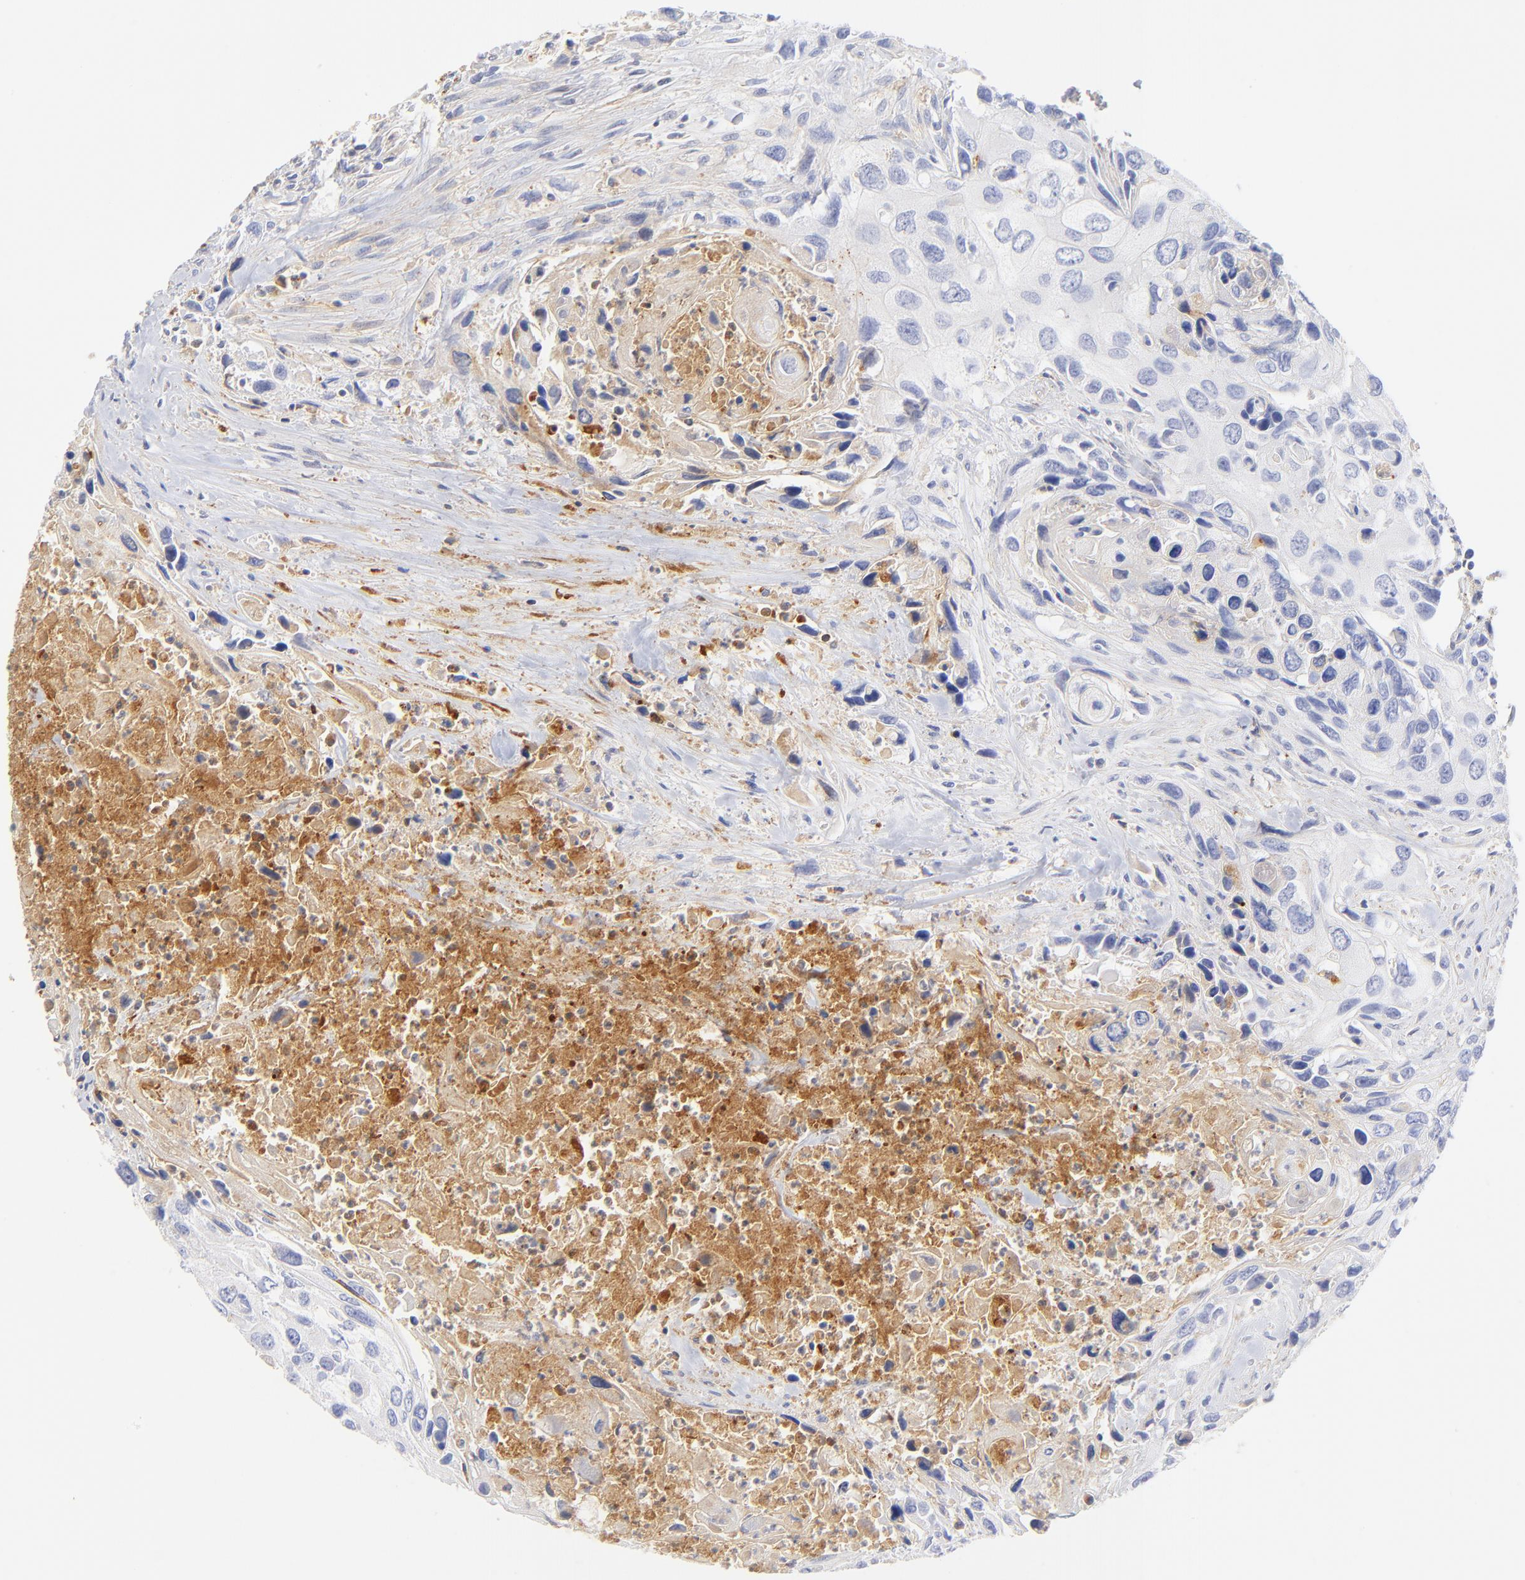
{"staining": {"intensity": "negative", "quantity": "none", "location": "none"}, "tissue": "urothelial cancer", "cell_type": "Tumor cells", "image_type": "cancer", "snomed": [{"axis": "morphology", "description": "Urothelial carcinoma, High grade"}, {"axis": "topography", "description": "Urinary bladder"}], "caption": "Tumor cells are negative for protein expression in human urothelial carcinoma (high-grade).", "gene": "MDGA2", "patient": {"sex": "male", "age": 71}}